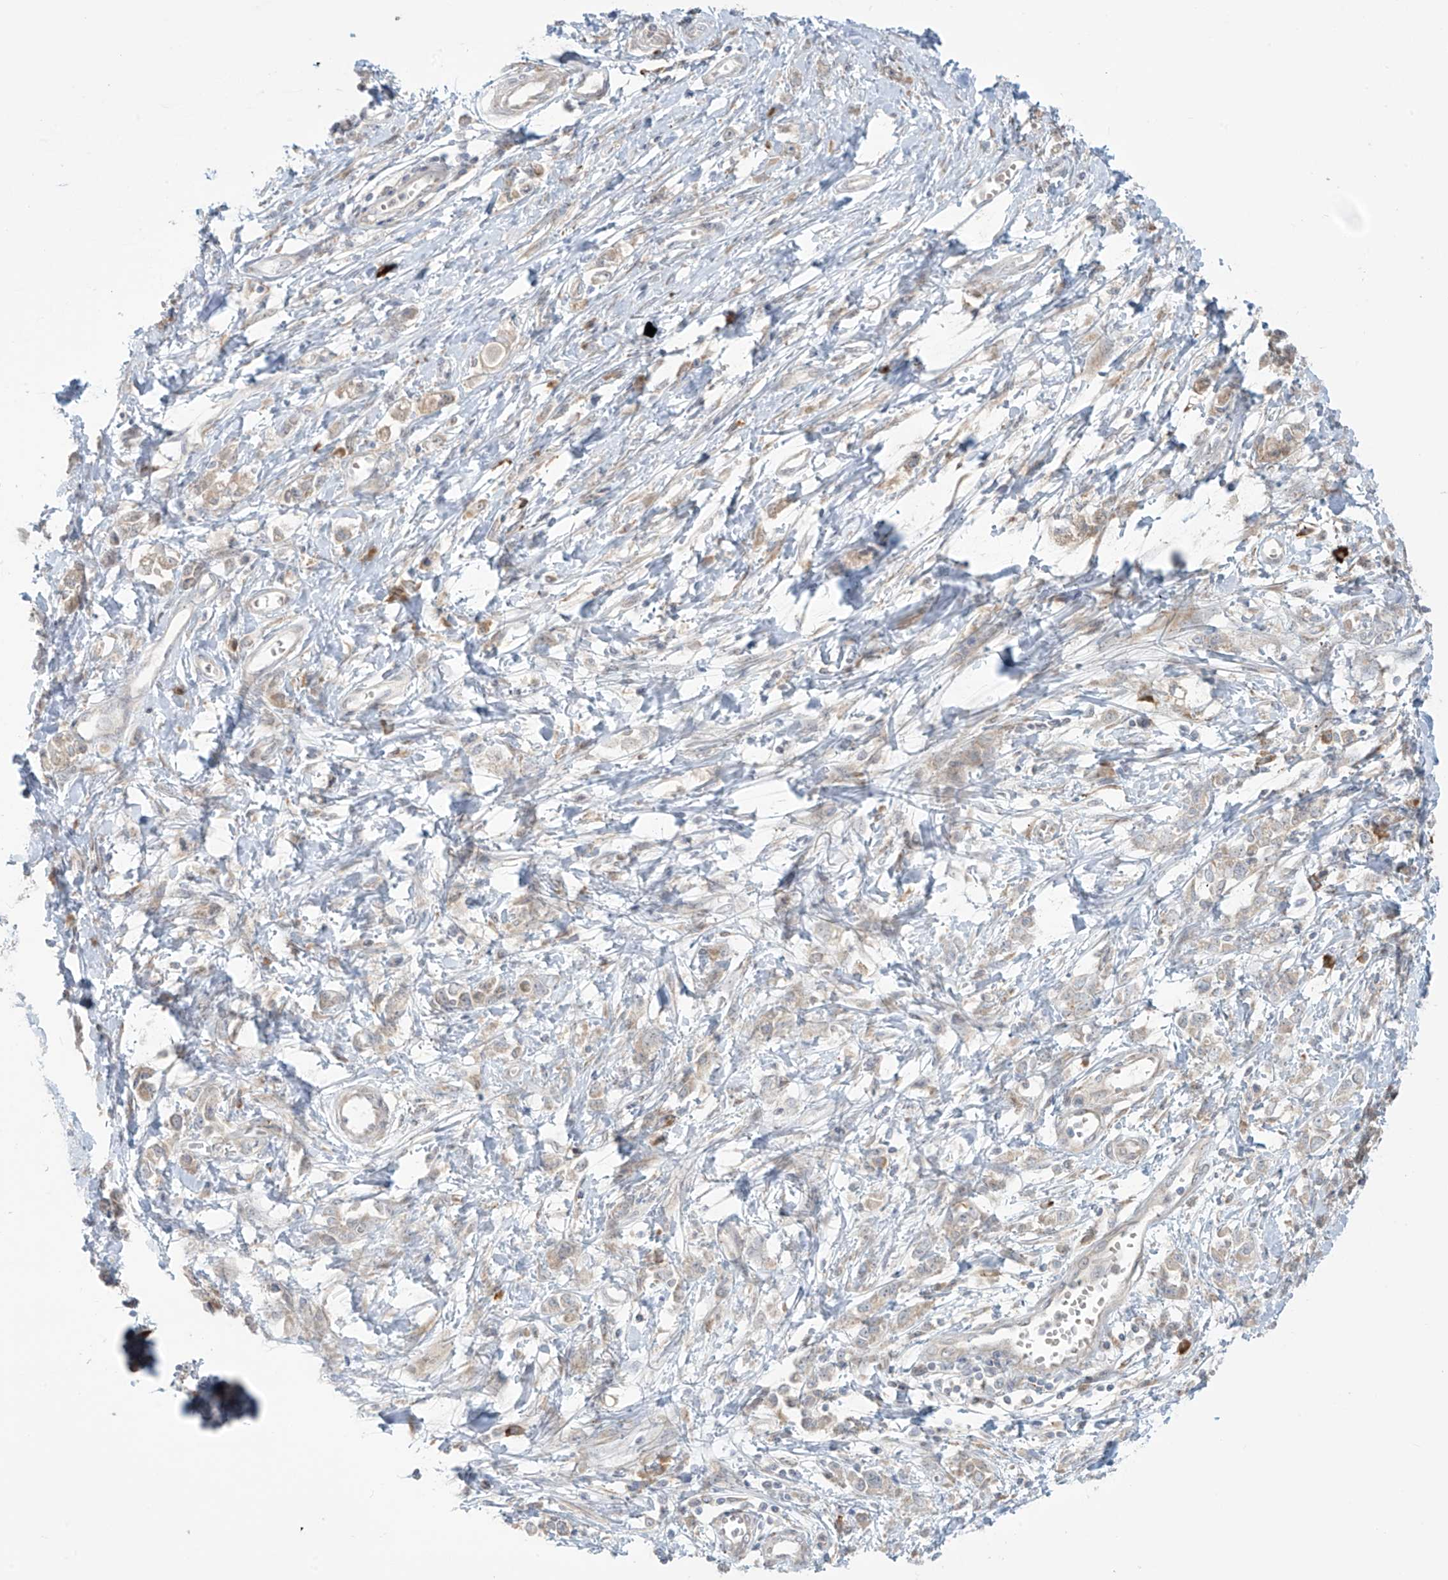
{"staining": {"intensity": "weak", "quantity": "25%-75%", "location": "cytoplasmic/membranous"}, "tissue": "stomach cancer", "cell_type": "Tumor cells", "image_type": "cancer", "snomed": [{"axis": "morphology", "description": "Adenocarcinoma, NOS"}, {"axis": "topography", "description": "Stomach"}], "caption": "Immunohistochemical staining of stomach adenocarcinoma shows weak cytoplasmic/membranous protein expression in approximately 25%-75% of tumor cells. The protein is shown in brown color, while the nuclei are stained blue.", "gene": "PPAT", "patient": {"sex": "female", "age": 76}}